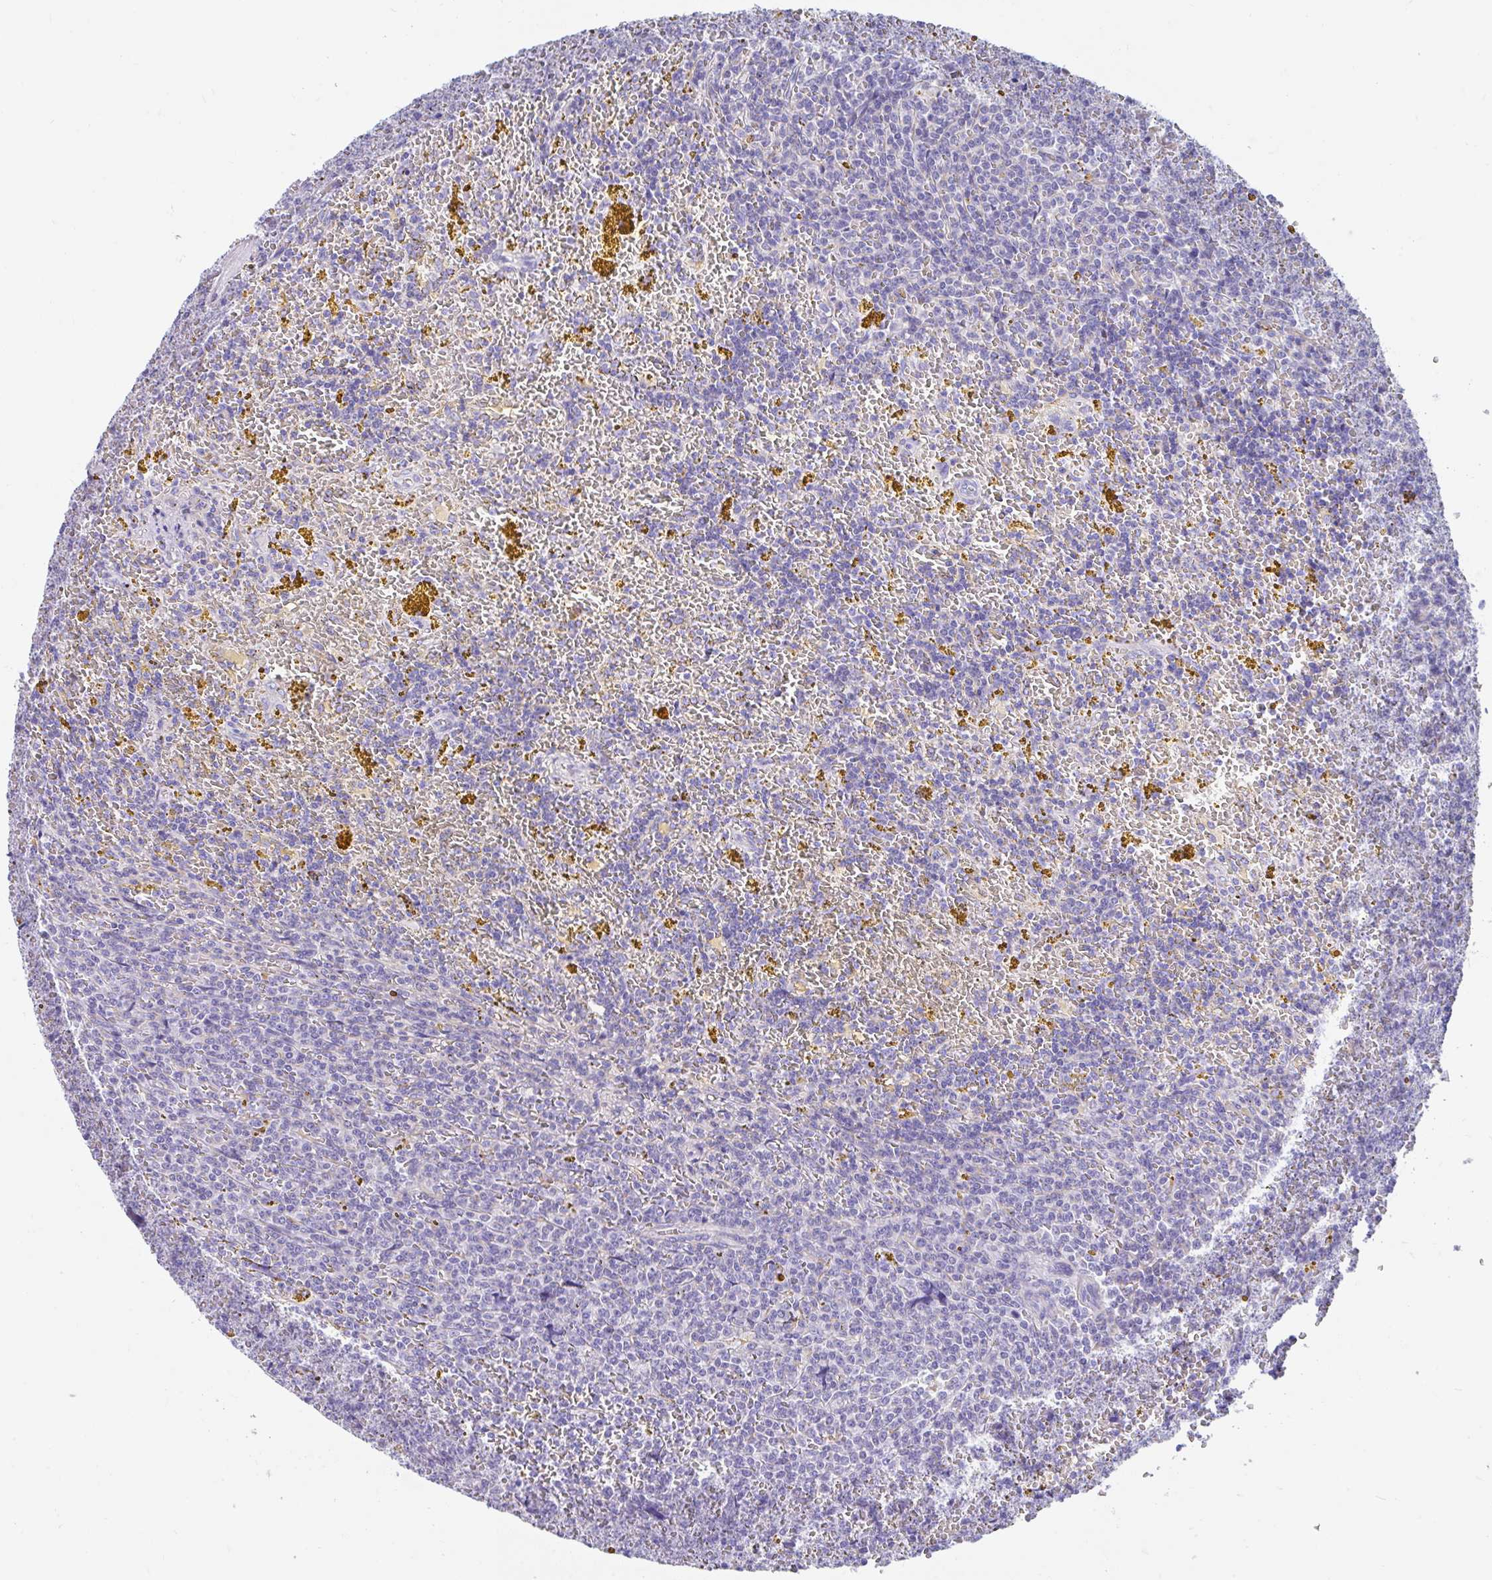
{"staining": {"intensity": "negative", "quantity": "none", "location": "none"}, "tissue": "lymphoma", "cell_type": "Tumor cells", "image_type": "cancer", "snomed": [{"axis": "morphology", "description": "Malignant lymphoma, non-Hodgkin's type, Low grade"}, {"axis": "topography", "description": "Spleen"}, {"axis": "topography", "description": "Lymph node"}], "caption": "Low-grade malignant lymphoma, non-Hodgkin's type was stained to show a protein in brown. There is no significant staining in tumor cells.", "gene": "CCSAP", "patient": {"sex": "female", "age": 66}}